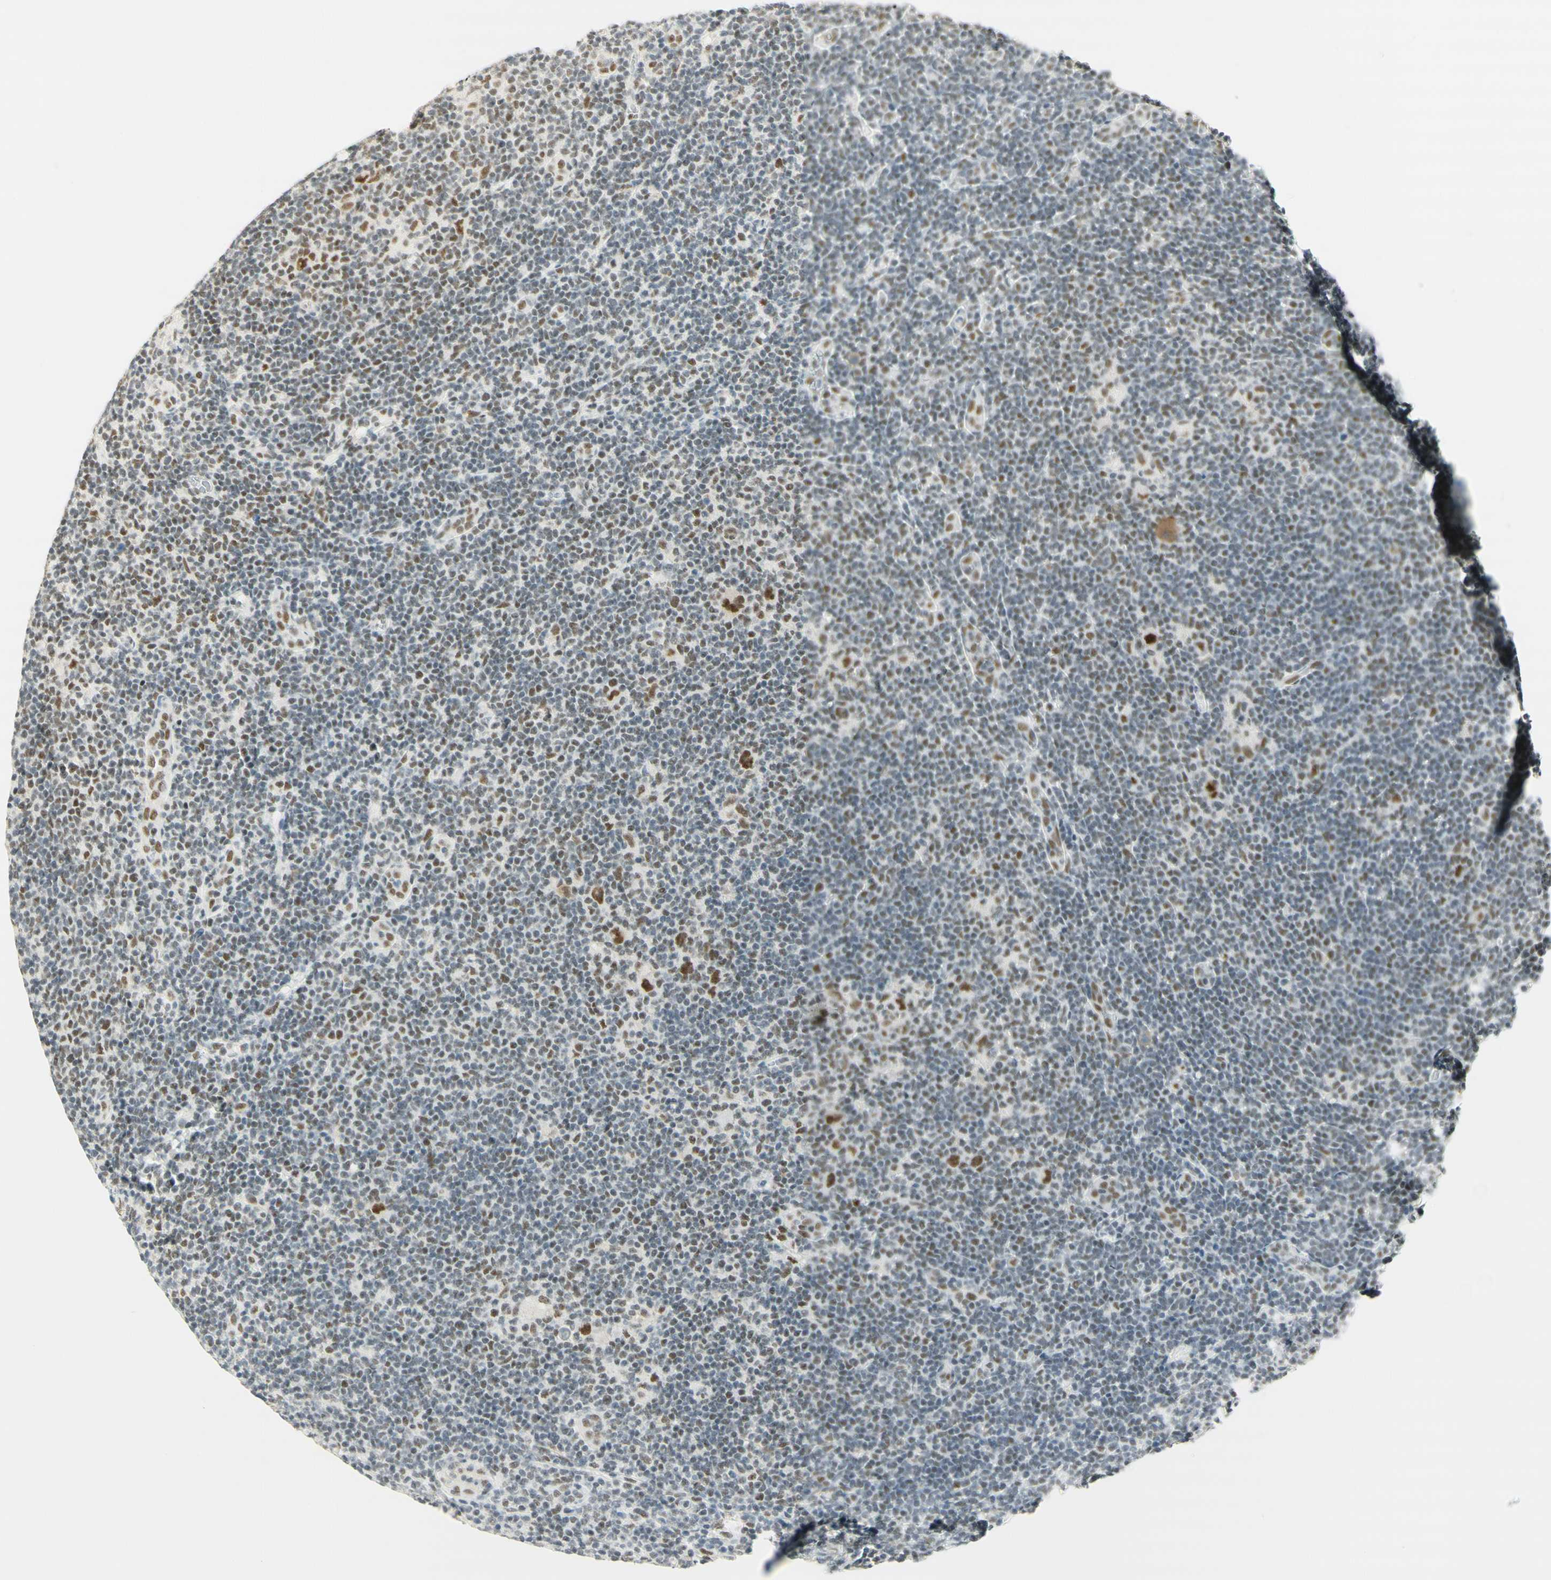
{"staining": {"intensity": "moderate", "quantity": ">75%", "location": "nuclear"}, "tissue": "lymphoma", "cell_type": "Tumor cells", "image_type": "cancer", "snomed": [{"axis": "morphology", "description": "Hodgkin's disease, NOS"}, {"axis": "topography", "description": "Lymph node"}], "caption": "This histopathology image demonstrates immunohistochemistry (IHC) staining of lymphoma, with medium moderate nuclear staining in about >75% of tumor cells.", "gene": "PMS2", "patient": {"sex": "female", "age": 57}}